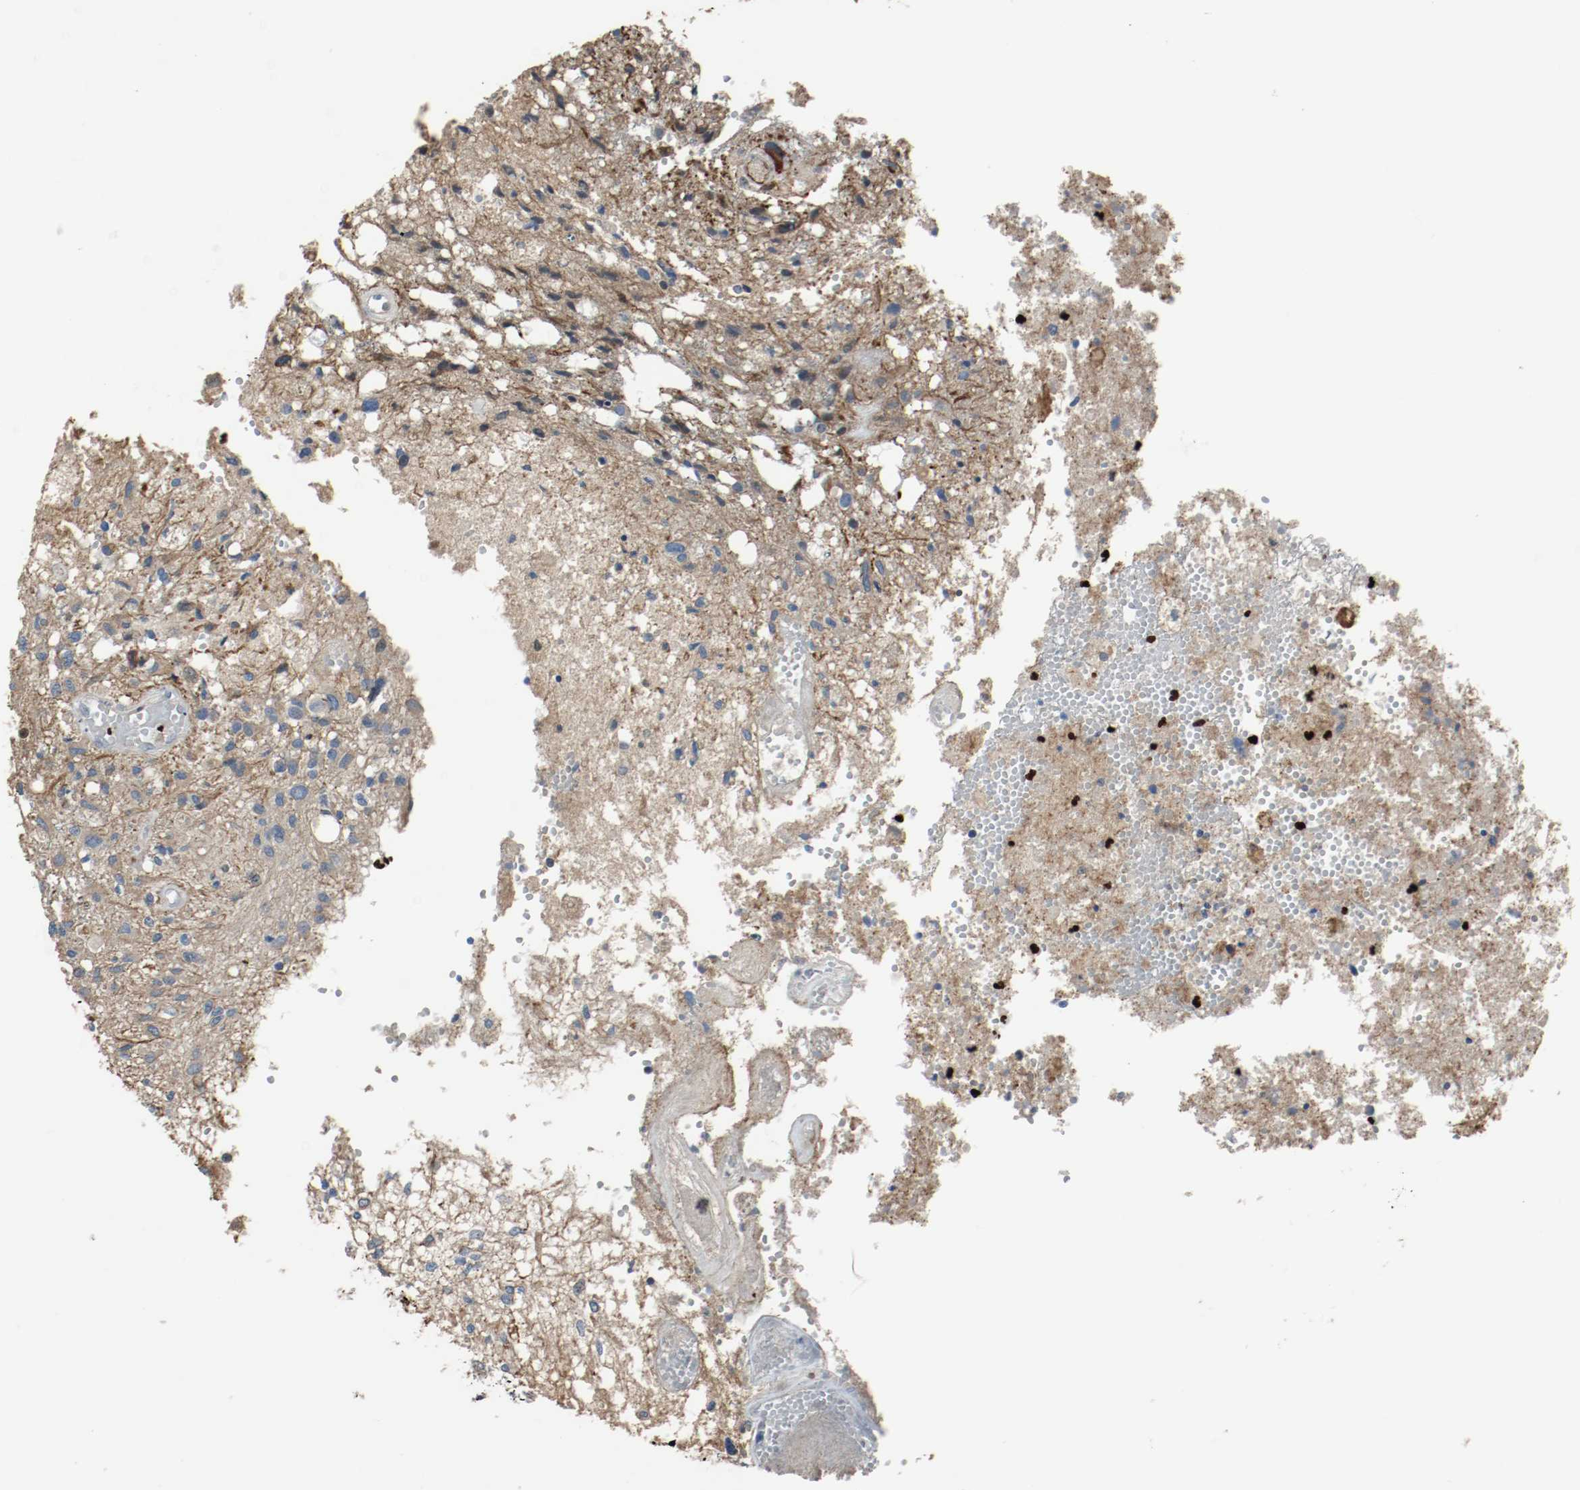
{"staining": {"intensity": "negative", "quantity": "none", "location": "none"}, "tissue": "glioma", "cell_type": "Tumor cells", "image_type": "cancer", "snomed": [{"axis": "morphology", "description": "Glioma, malignant, High grade"}, {"axis": "topography", "description": "Cerebral cortex"}], "caption": "A high-resolution histopathology image shows immunohistochemistry (IHC) staining of glioma, which reveals no significant staining in tumor cells.", "gene": "BLK", "patient": {"sex": "male", "age": 76}}